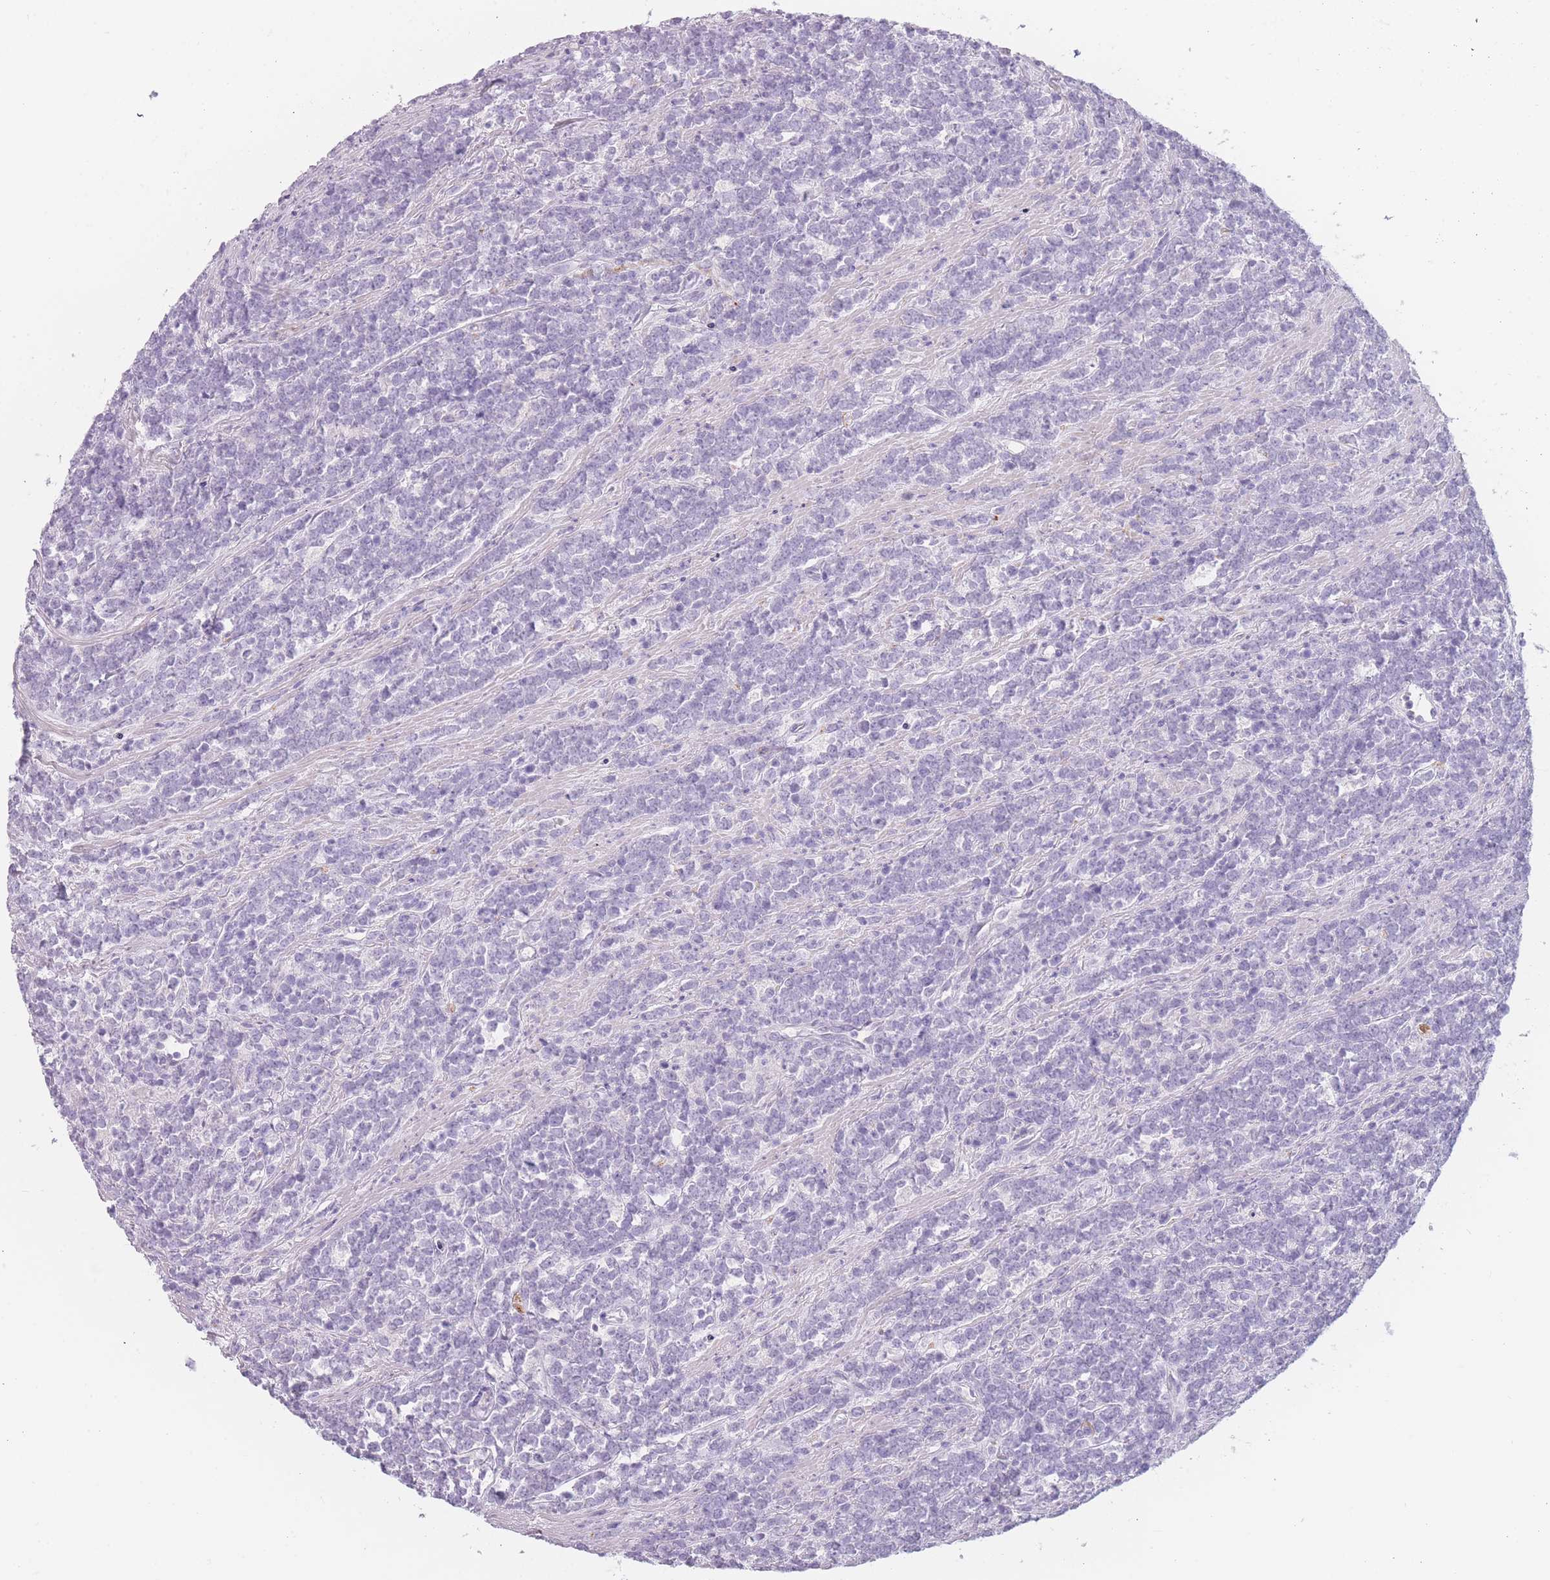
{"staining": {"intensity": "negative", "quantity": "none", "location": "none"}, "tissue": "lymphoma", "cell_type": "Tumor cells", "image_type": "cancer", "snomed": [{"axis": "morphology", "description": "Malignant lymphoma, non-Hodgkin's type, High grade"}, {"axis": "topography", "description": "Small intestine"}, {"axis": "topography", "description": "Colon"}], "caption": "Lymphoma was stained to show a protein in brown. There is no significant staining in tumor cells.", "gene": "PPFIA3", "patient": {"sex": "male", "age": 8}}